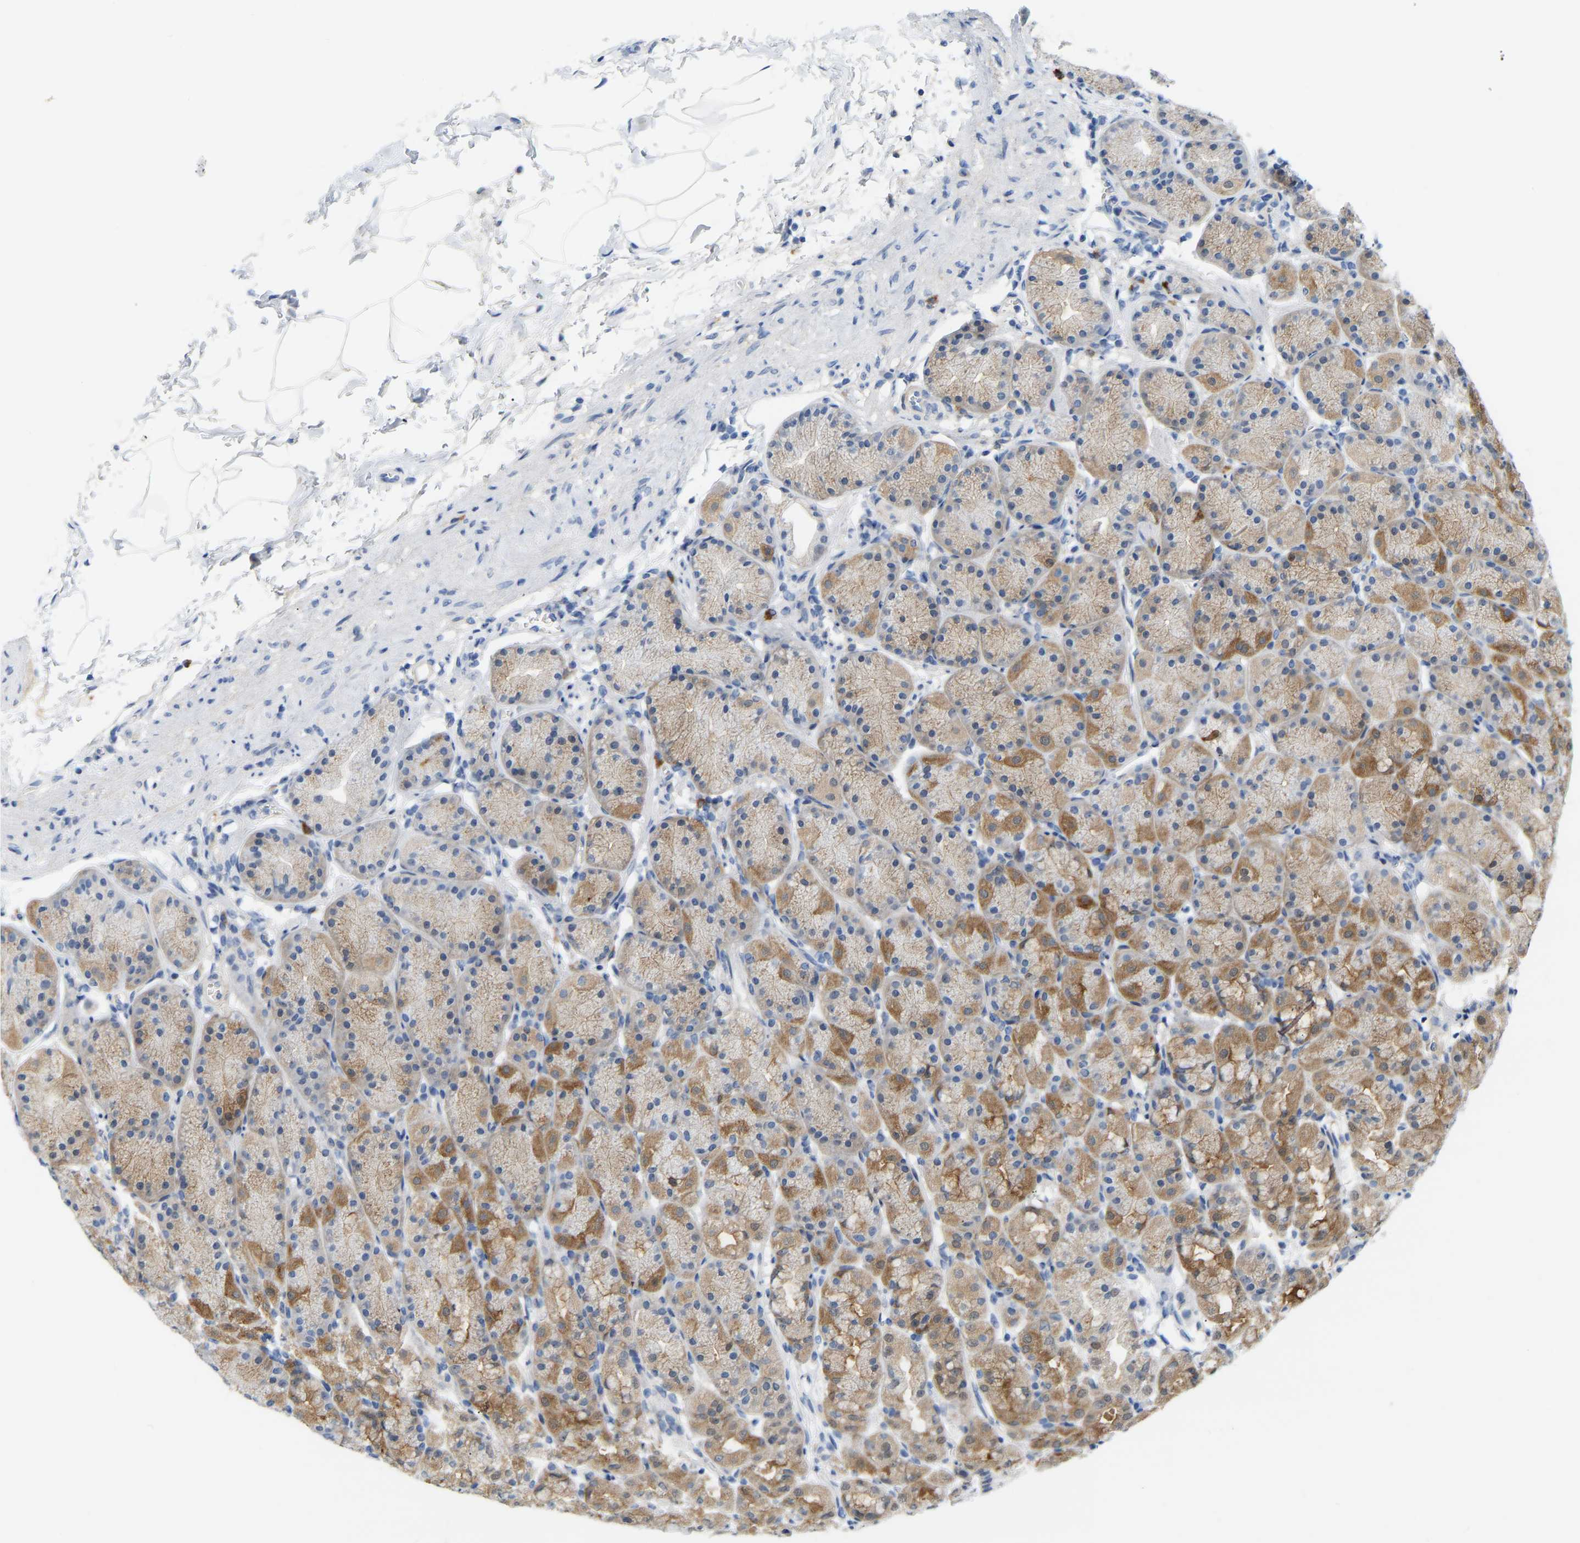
{"staining": {"intensity": "moderate", "quantity": "25%-75%", "location": "cytoplasmic/membranous,nuclear"}, "tissue": "stomach", "cell_type": "Glandular cells", "image_type": "normal", "snomed": [{"axis": "morphology", "description": "Normal tissue, NOS"}, {"axis": "topography", "description": "Stomach"}], "caption": "Normal stomach demonstrates moderate cytoplasmic/membranous,nuclear expression in approximately 25%-75% of glandular cells.", "gene": "ABTB2", "patient": {"sex": "male", "age": 42}}